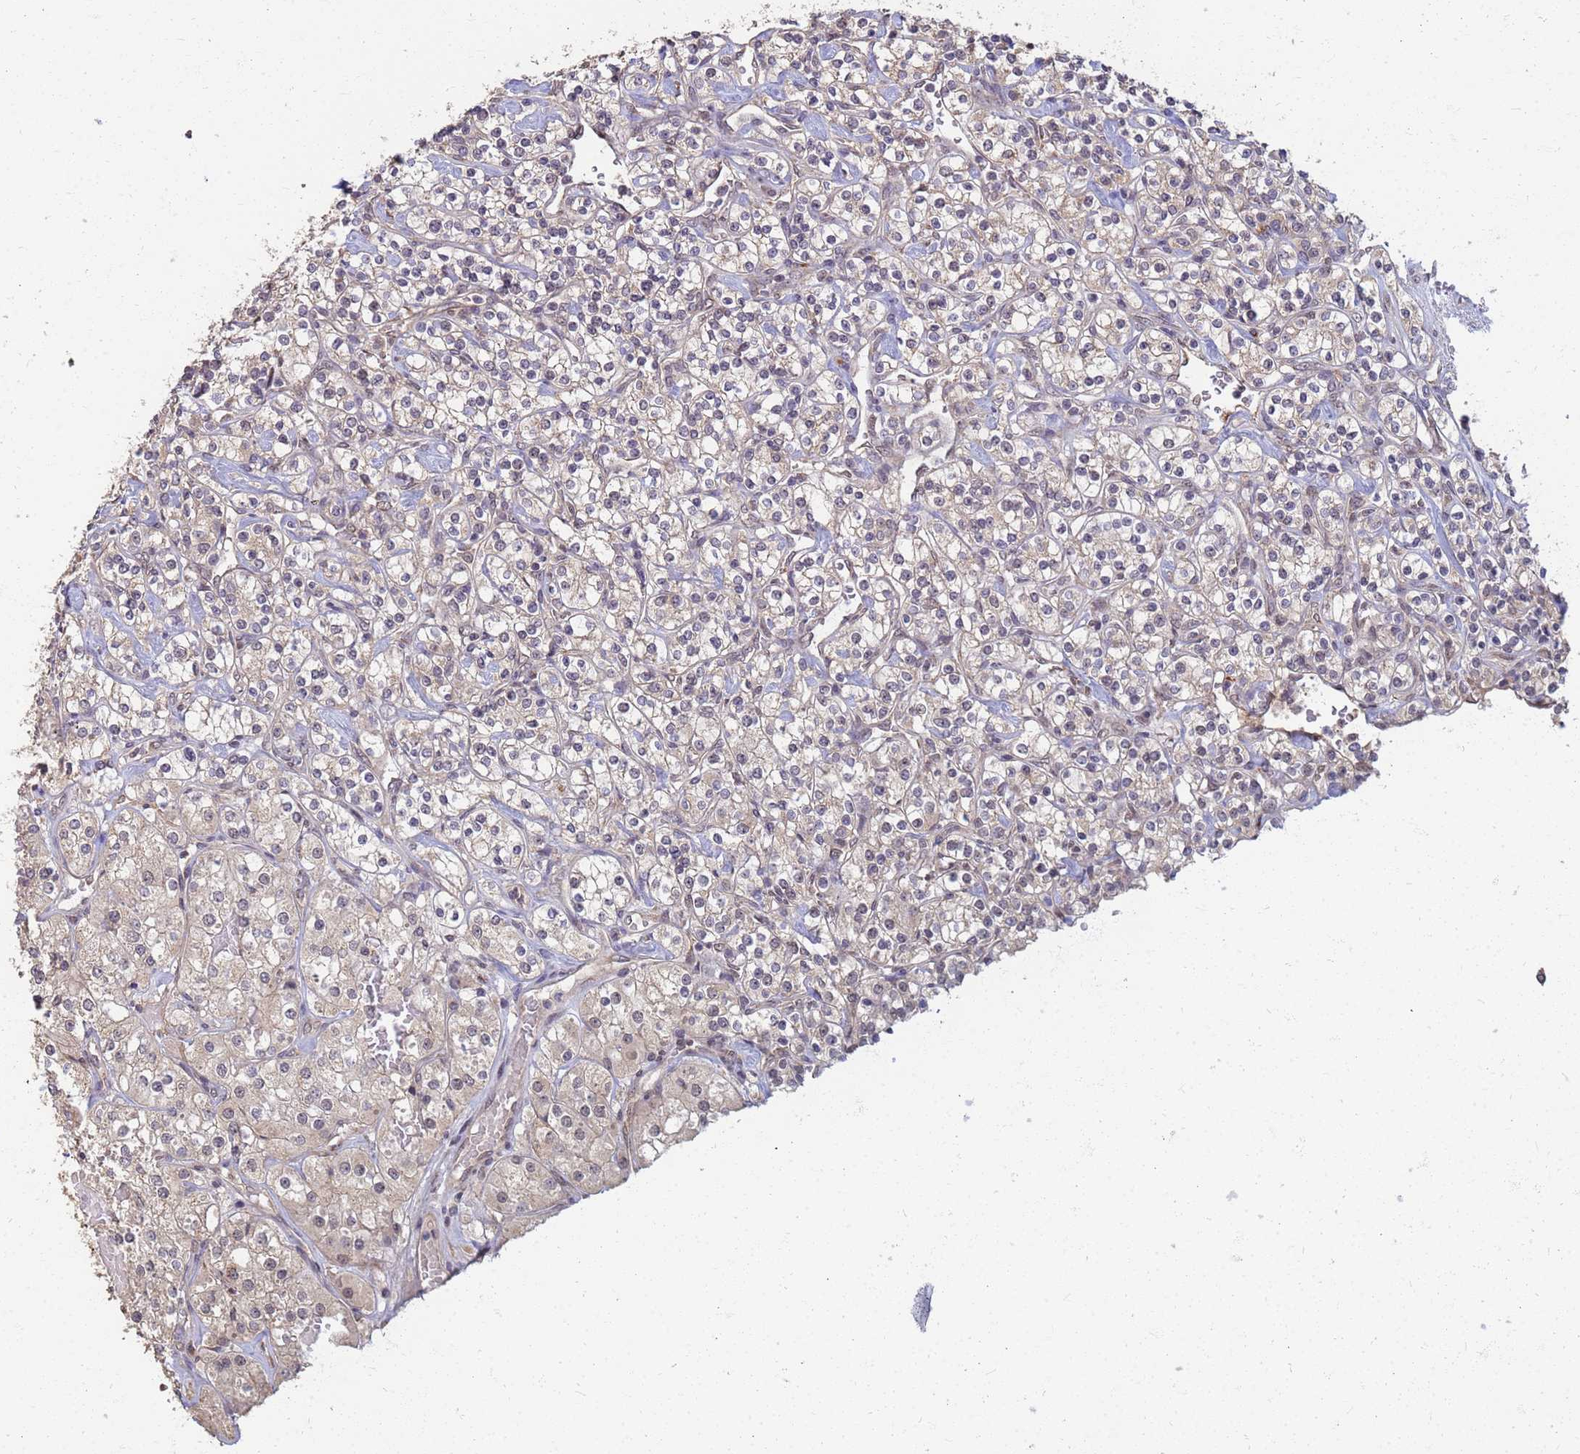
{"staining": {"intensity": "weak", "quantity": "<25%", "location": "cytoplasmic/membranous,nuclear"}, "tissue": "renal cancer", "cell_type": "Tumor cells", "image_type": "cancer", "snomed": [{"axis": "morphology", "description": "Adenocarcinoma, NOS"}, {"axis": "topography", "description": "Kidney"}], "caption": "This is a image of immunohistochemistry (IHC) staining of renal cancer, which shows no positivity in tumor cells.", "gene": "ITGB4", "patient": {"sex": "male", "age": 77}}